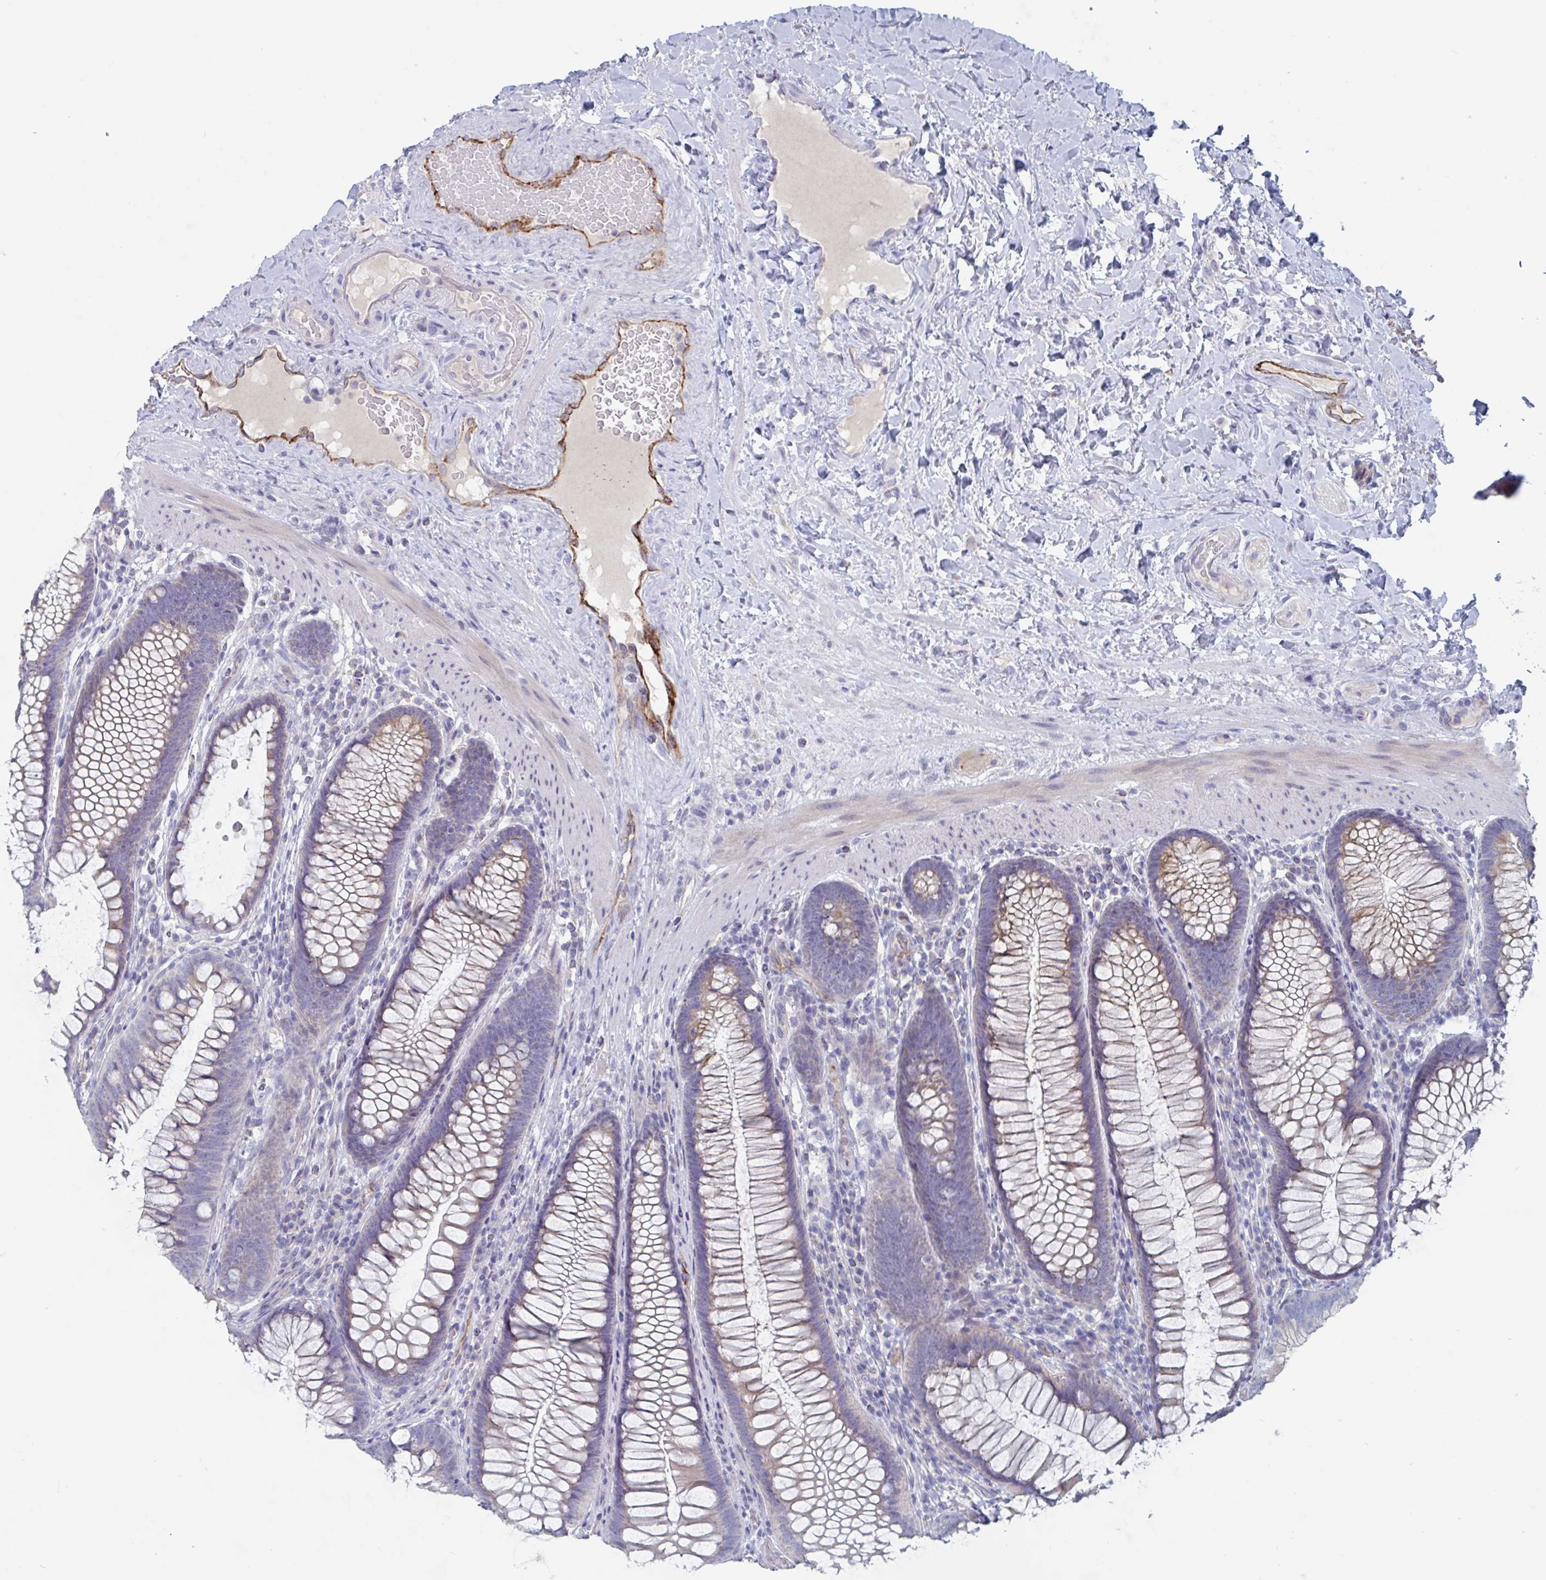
{"staining": {"intensity": "strong", "quantity": "25%-75%", "location": "cytoplasmic/membranous"}, "tissue": "colon", "cell_type": "Endothelial cells", "image_type": "normal", "snomed": [{"axis": "morphology", "description": "Normal tissue, NOS"}, {"axis": "morphology", "description": "Adenoma, NOS"}, {"axis": "topography", "description": "Soft tissue"}, {"axis": "topography", "description": "Colon"}], "caption": "Immunohistochemistry photomicrograph of normal human colon stained for a protein (brown), which shows high levels of strong cytoplasmic/membranous expression in approximately 25%-75% of endothelial cells.", "gene": "ABHD16A", "patient": {"sex": "male", "age": 47}}